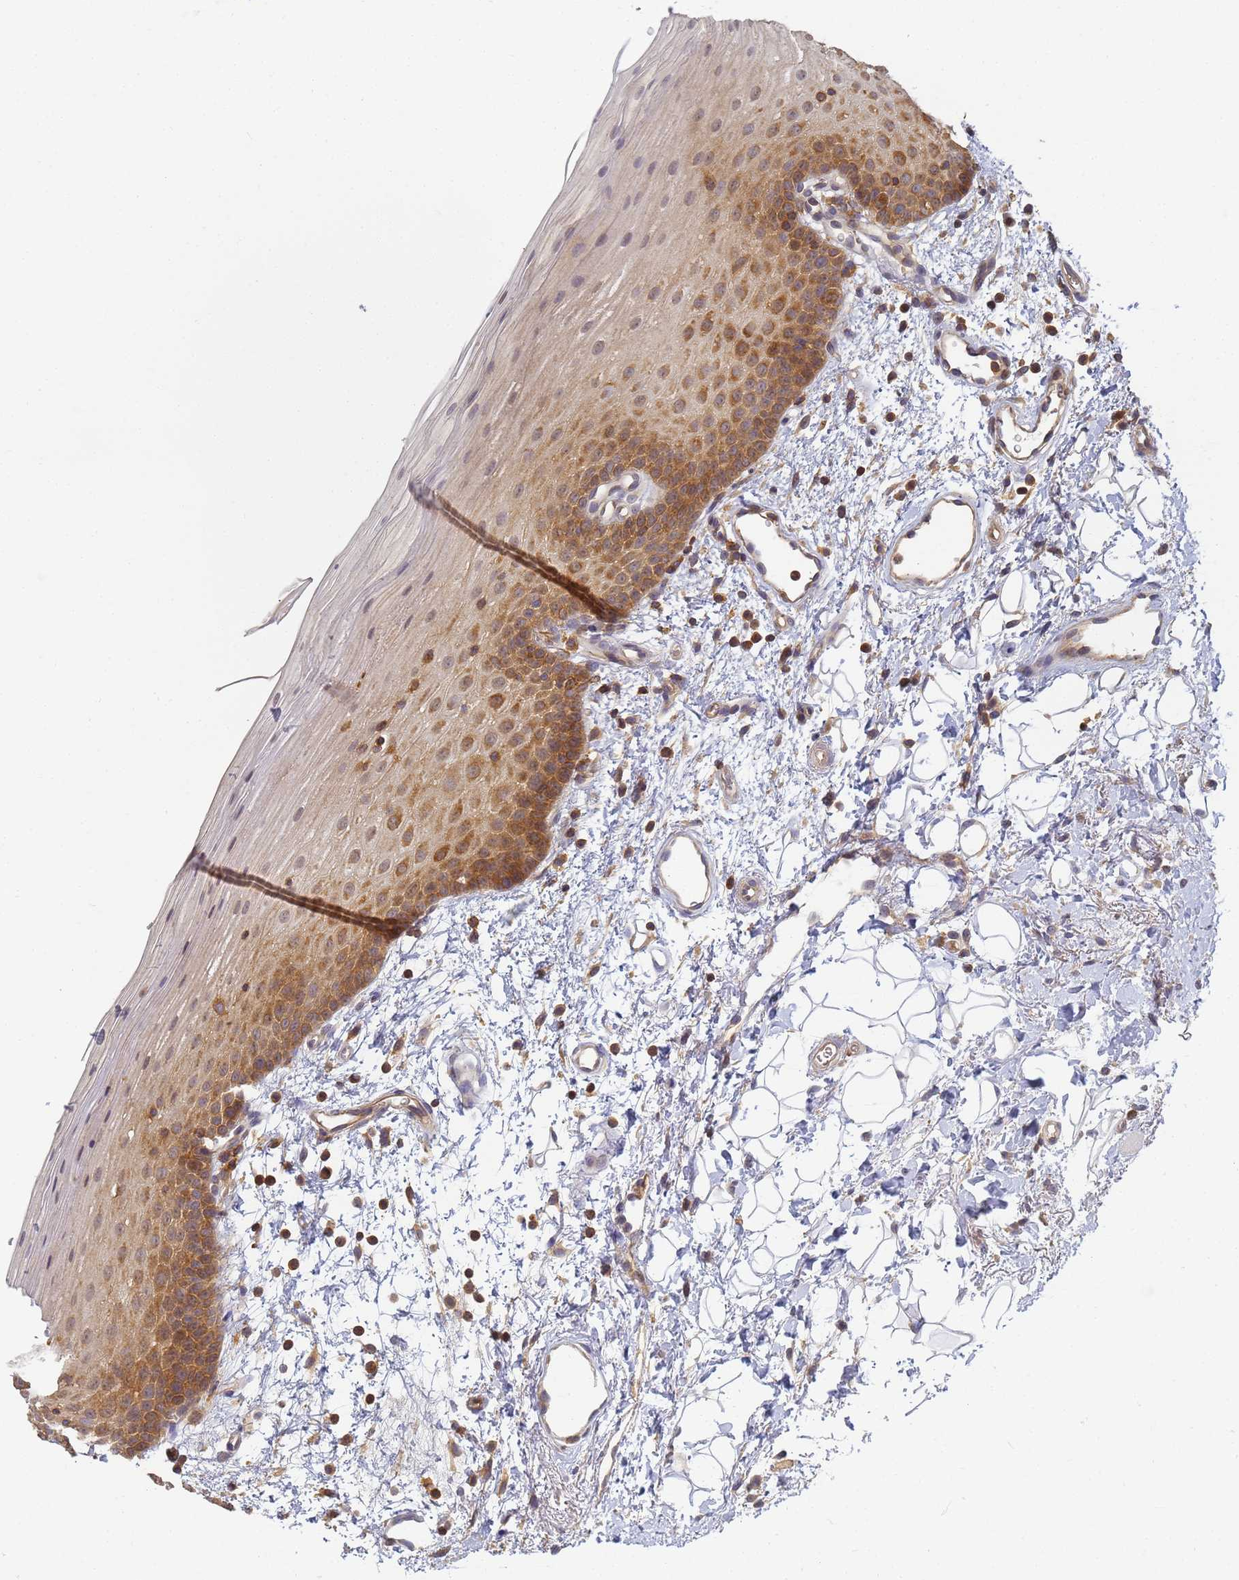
{"staining": {"intensity": "moderate", "quantity": "25%-75%", "location": "cytoplasmic/membranous,nuclear"}, "tissue": "oral mucosa", "cell_type": "Squamous epithelial cells", "image_type": "normal", "snomed": [{"axis": "morphology", "description": "Normal tissue, NOS"}, {"axis": "topography", "description": "Oral tissue"}], "caption": "Immunohistochemistry (DAB (3,3'-diaminobenzidine)) staining of benign human oral mucosa displays moderate cytoplasmic/membranous,nuclear protein staining in about 25%-75% of squamous epithelial cells. Using DAB (3,3'-diaminobenzidine) (brown) and hematoxylin (blue) stains, captured at high magnification using brightfield microscopy.", "gene": "SHARPIN", "patient": {"sex": "male", "age": 68}}